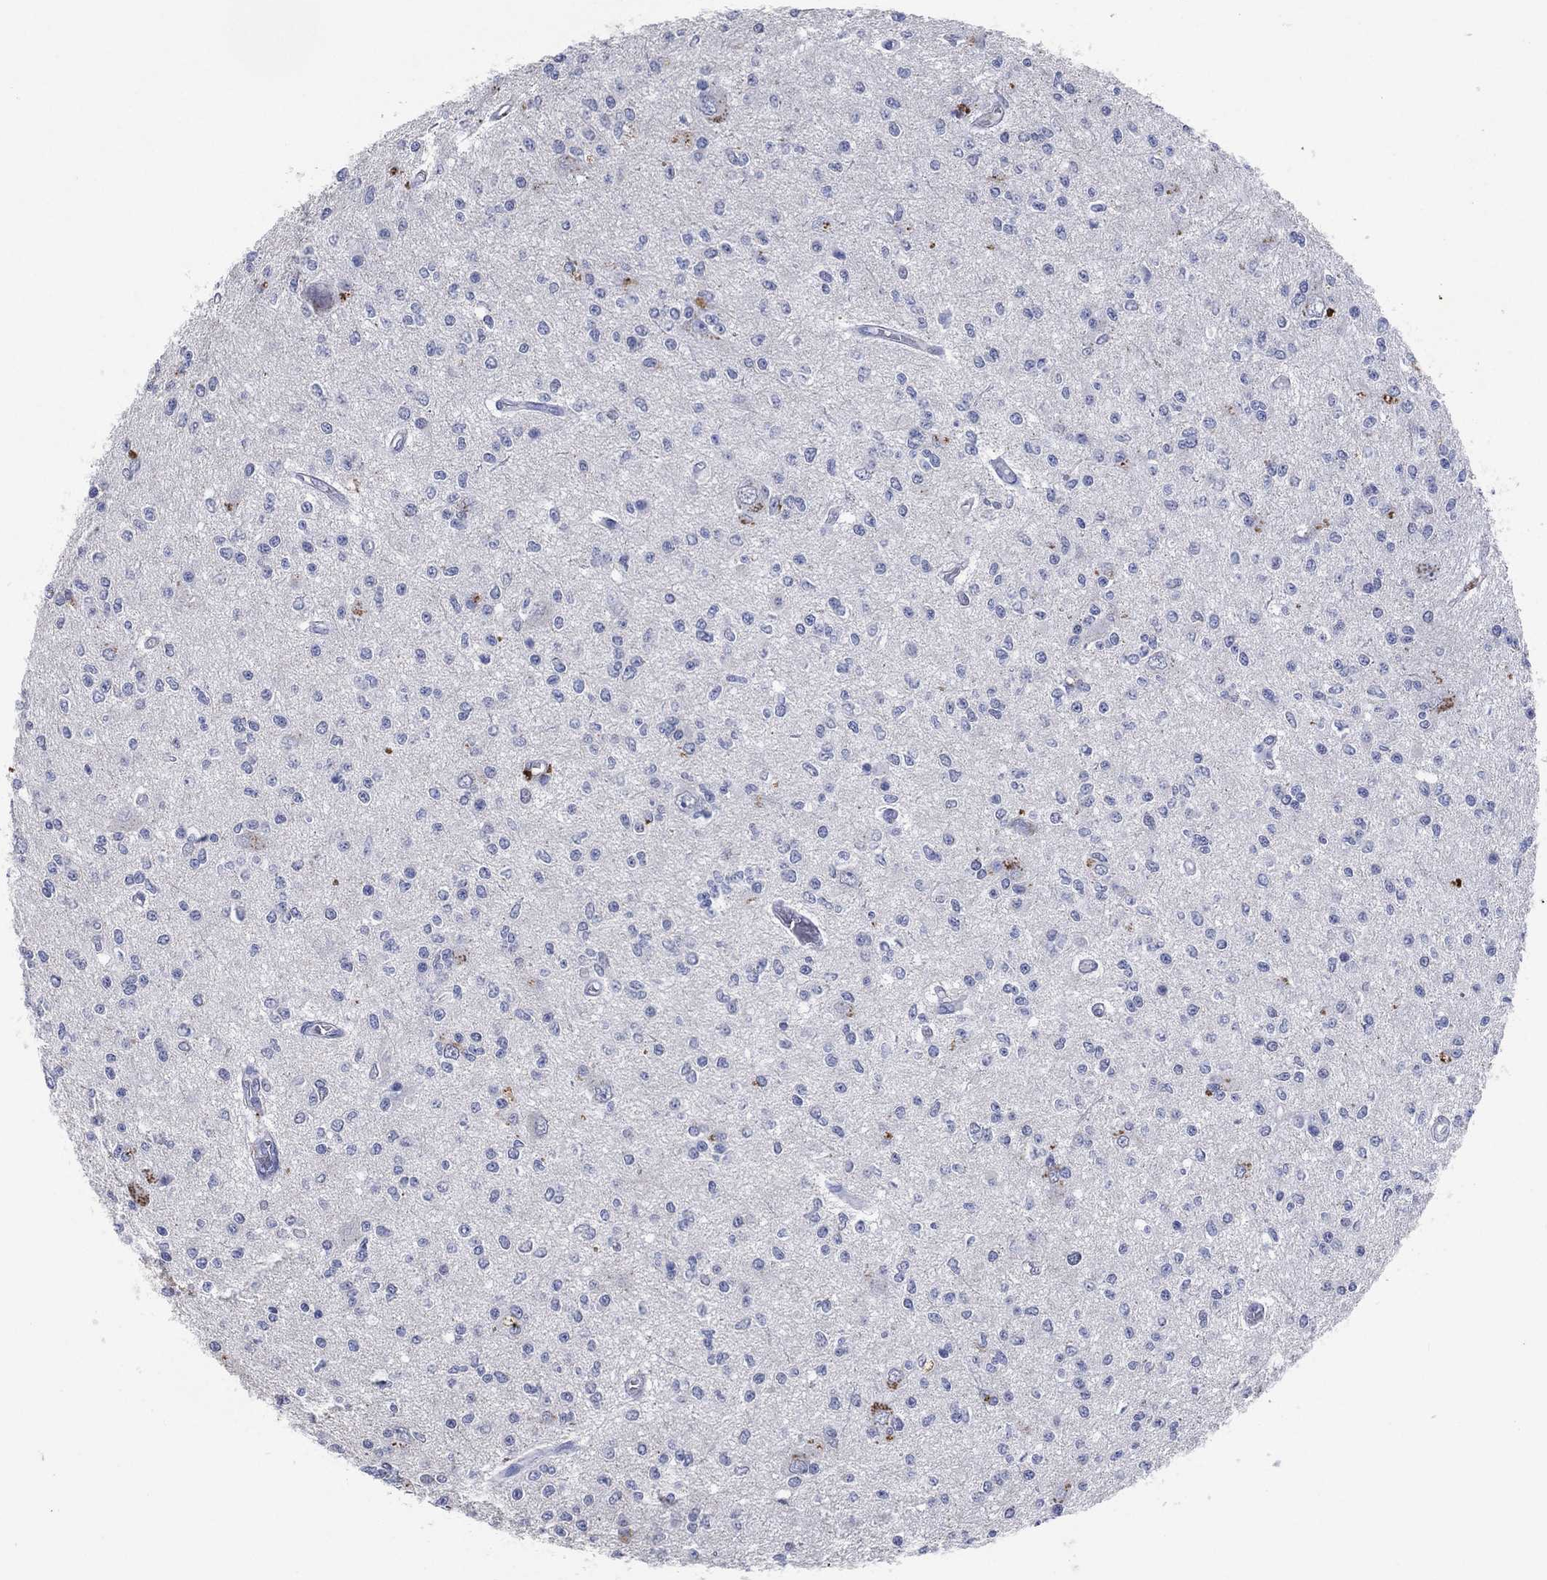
{"staining": {"intensity": "negative", "quantity": "none", "location": "none"}, "tissue": "glioma", "cell_type": "Tumor cells", "image_type": "cancer", "snomed": [{"axis": "morphology", "description": "Glioma, malignant, Low grade"}, {"axis": "topography", "description": "Brain"}], "caption": "IHC histopathology image of human glioma stained for a protein (brown), which shows no staining in tumor cells.", "gene": "FSCN2", "patient": {"sex": "male", "age": 67}}